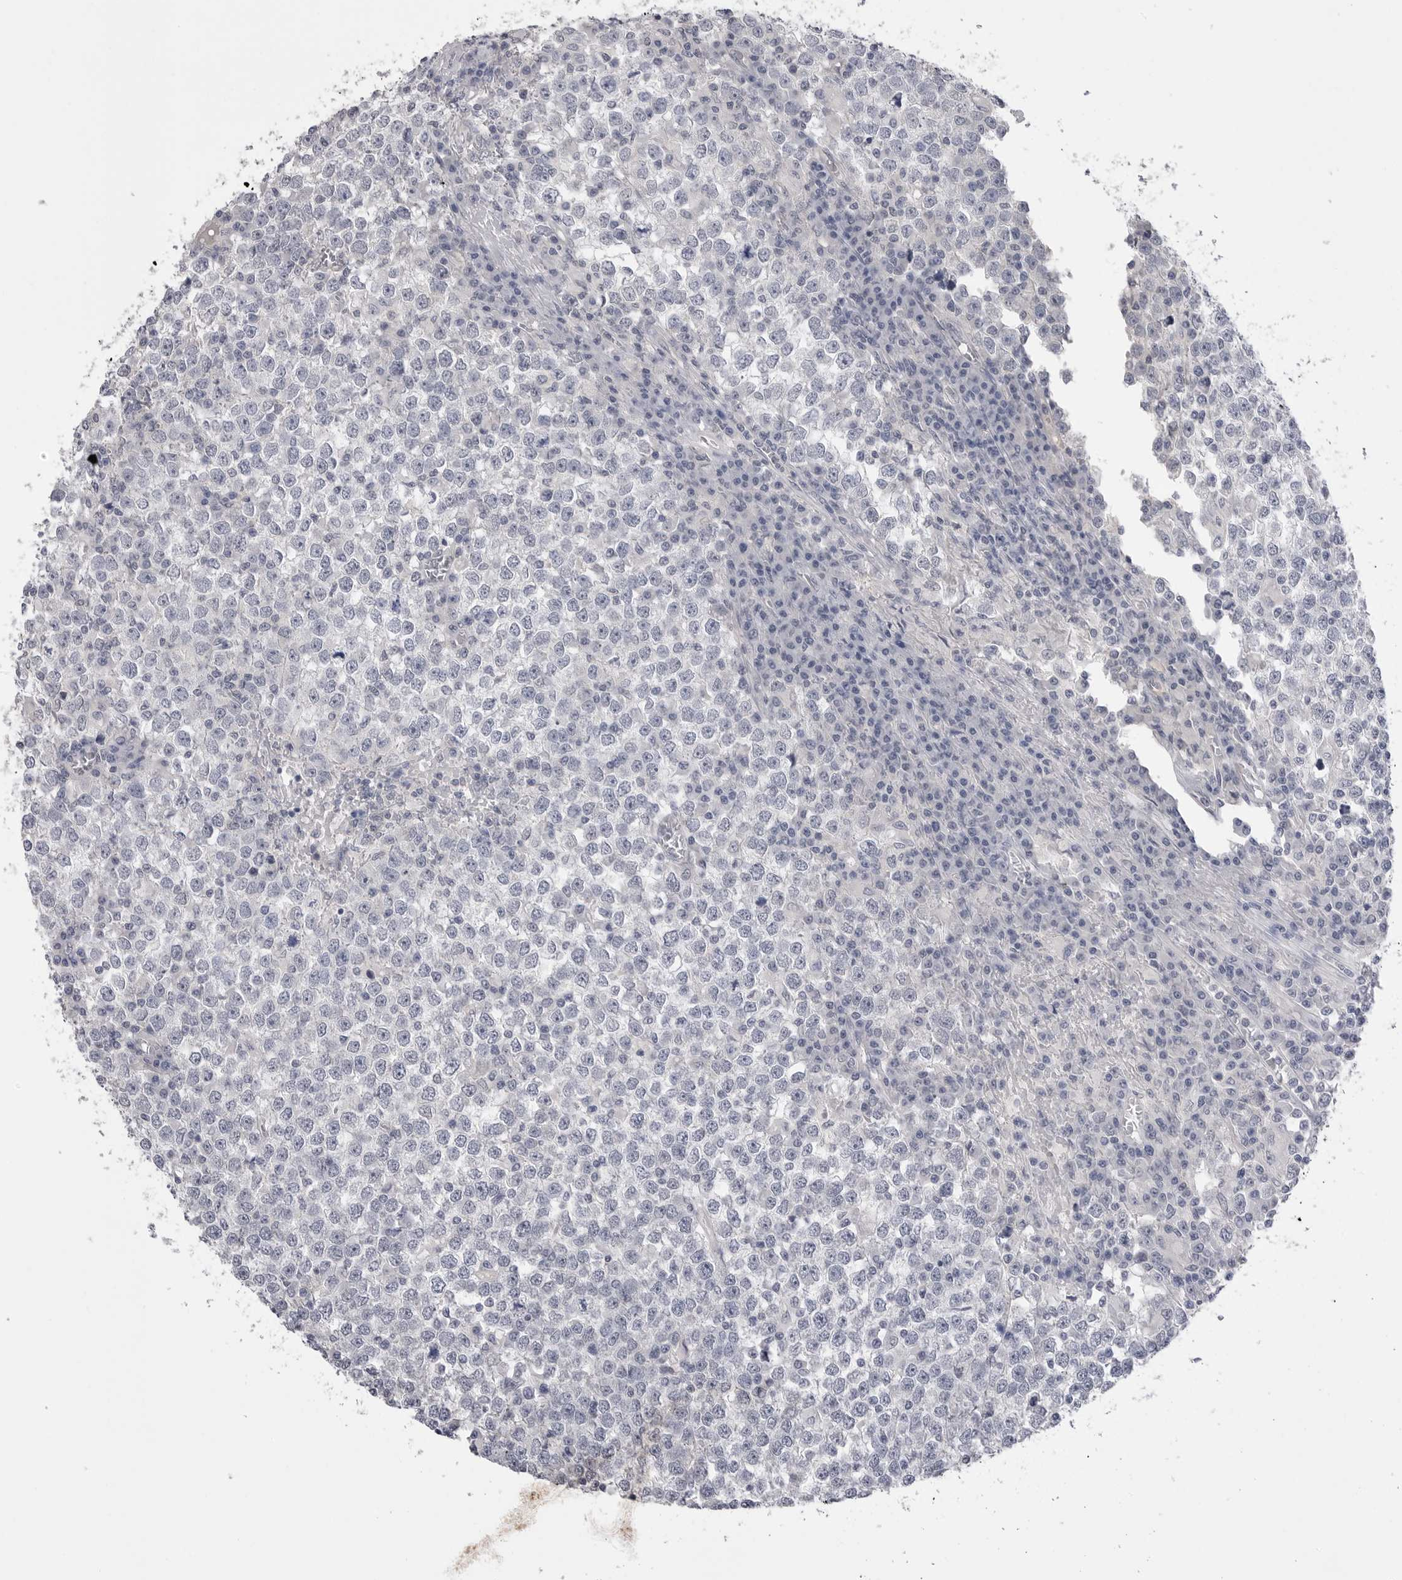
{"staining": {"intensity": "negative", "quantity": "none", "location": "none"}, "tissue": "testis cancer", "cell_type": "Tumor cells", "image_type": "cancer", "snomed": [{"axis": "morphology", "description": "Seminoma, NOS"}, {"axis": "topography", "description": "Testis"}], "caption": "Testis cancer was stained to show a protein in brown. There is no significant expression in tumor cells. (Brightfield microscopy of DAB (3,3'-diaminobenzidine) immunohistochemistry at high magnification).", "gene": "DLGAP3", "patient": {"sex": "male", "age": 65}}